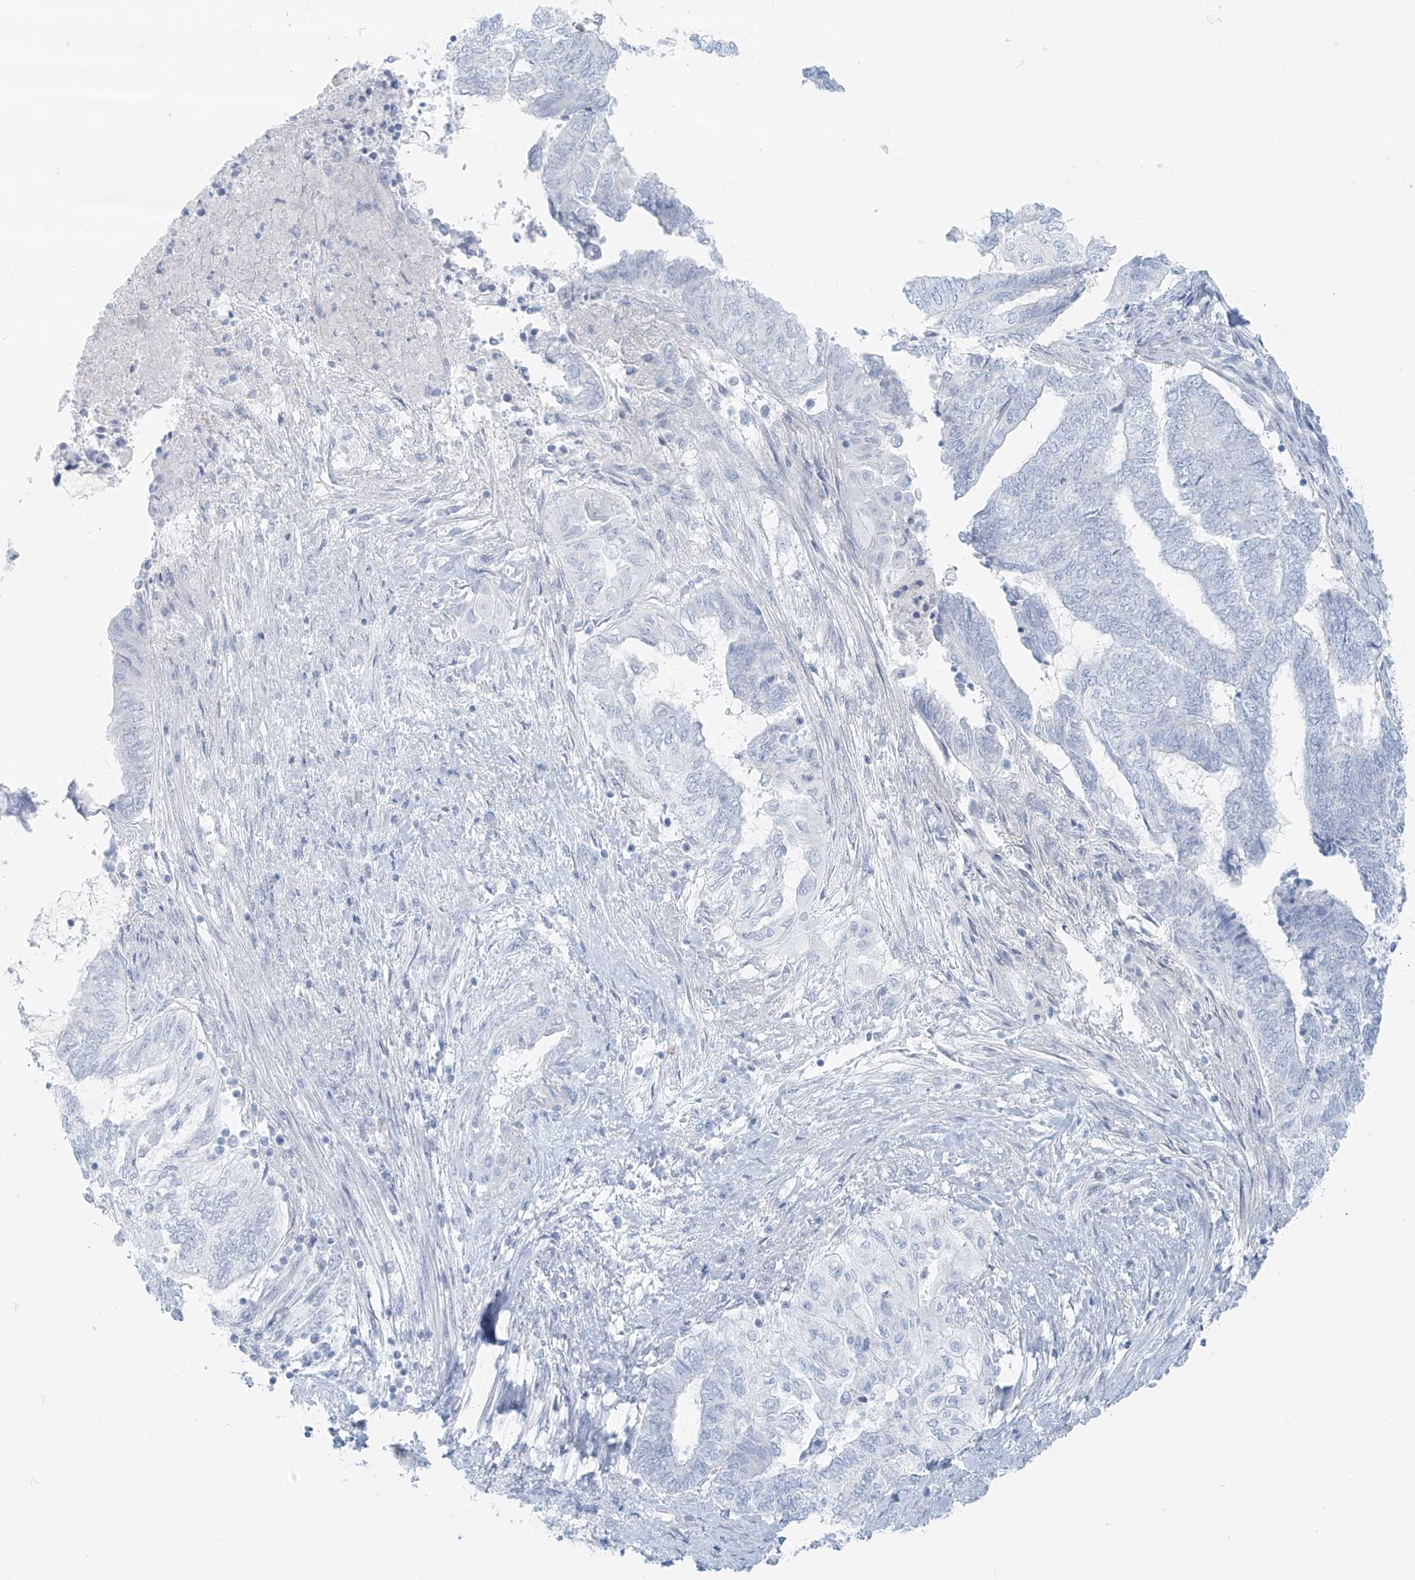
{"staining": {"intensity": "negative", "quantity": "none", "location": "none"}, "tissue": "endometrial cancer", "cell_type": "Tumor cells", "image_type": "cancer", "snomed": [{"axis": "morphology", "description": "Adenocarcinoma, NOS"}, {"axis": "topography", "description": "Uterus"}, {"axis": "topography", "description": "Endometrium"}], "caption": "IHC of endometrial cancer demonstrates no staining in tumor cells.", "gene": "UST", "patient": {"sex": "female", "age": 70}}